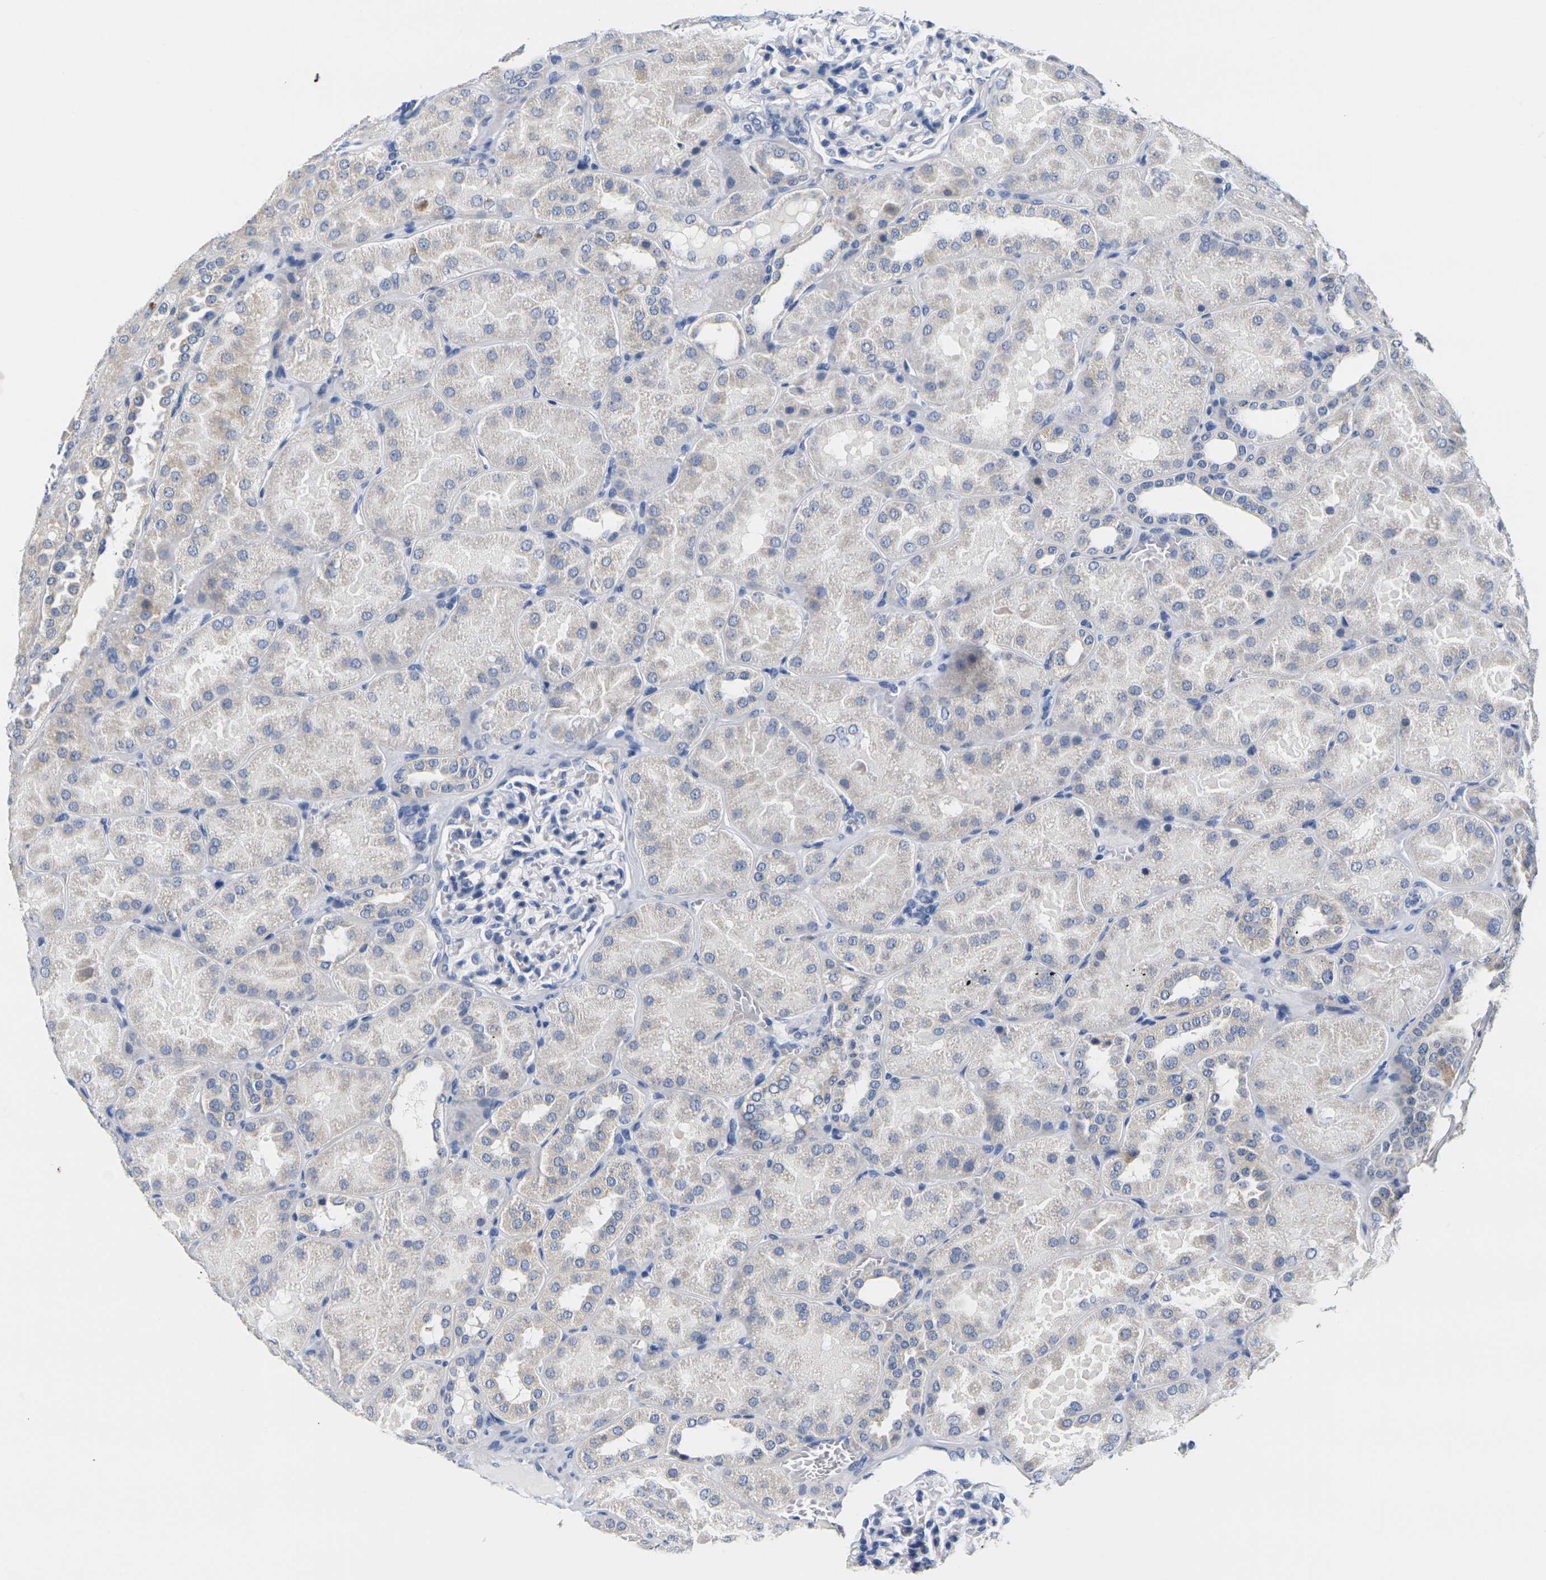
{"staining": {"intensity": "negative", "quantity": "none", "location": "none"}, "tissue": "kidney", "cell_type": "Cells in glomeruli", "image_type": "normal", "snomed": [{"axis": "morphology", "description": "Normal tissue, NOS"}, {"axis": "topography", "description": "Kidney"}], "caption": "This is an immunohistochemistry (IHC) micrograph of normal kidney. There is no expression in cells in glomeruli.", "gene": "NOCT", "patient": {"sex": "male", "age": 28}}